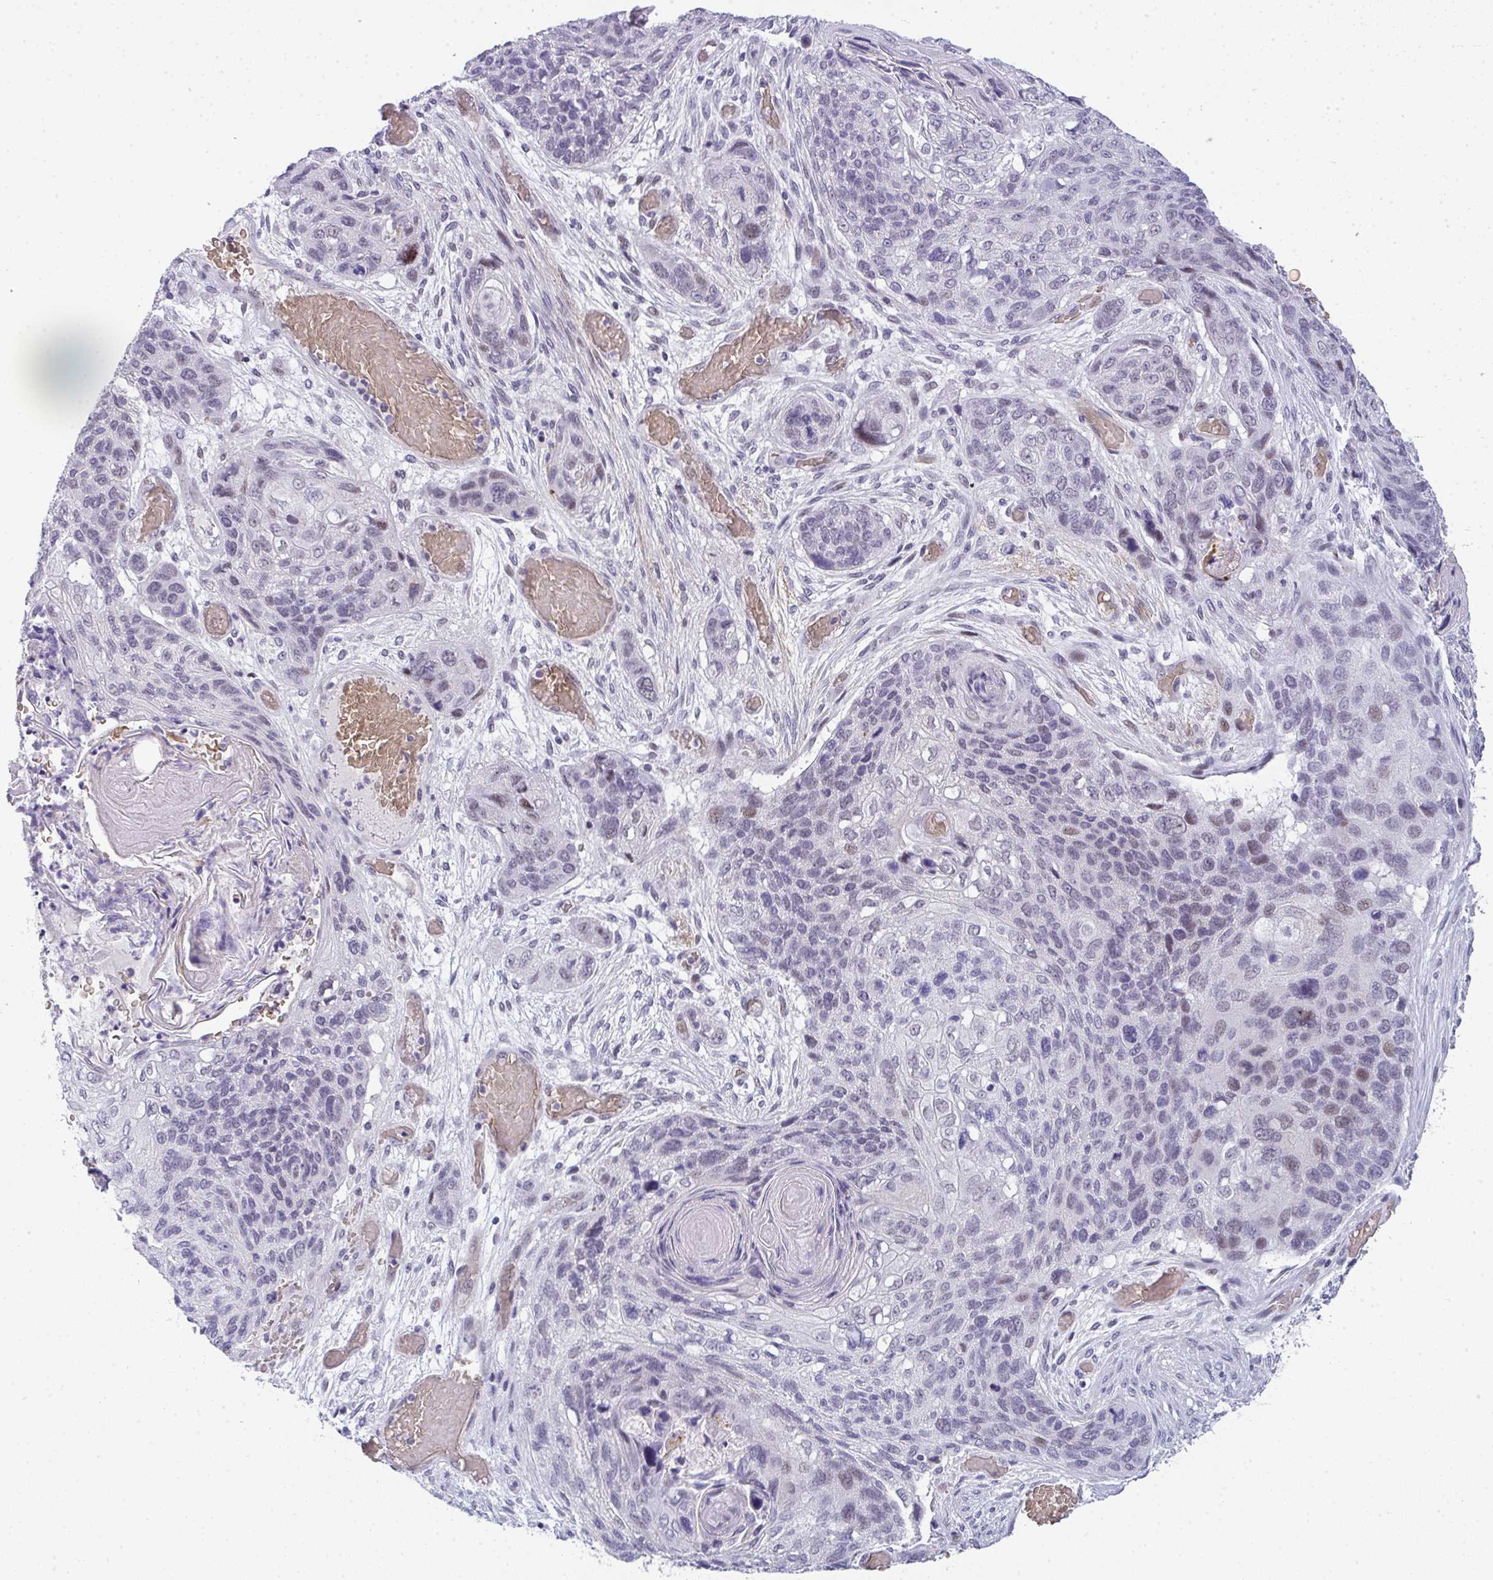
{"staining": {"intensity": "weak", "quantity": "<25%", "location": "nuclear"}, "tissue": "lung cancer", "cell_type": "Tumor cells", "image_type": "cancer", "snomed": [{"axis": "morphology", "description": "Squamous cell carcinoma, NOS"}, {"axis": "morphology", "description": "Squamous cell carcinoma, metastatic, NOS"}, {"axis": "topography", "description": "Lymph node"}, {"axis": "topography", "description": "Lung"}], "caption": "DAB (3,3'-diaminobenzidine) immunohistochemical staining of human squamous cell carcinoma (lung) exhibits no significant positivity in tumor cells. (Stains: DAB IHC with hematoxylin counter stain, Microscopy: brightfield microscopy at high magnification).", "gene": "TNMD", "patient": {"sex": "male", "age": 41}}